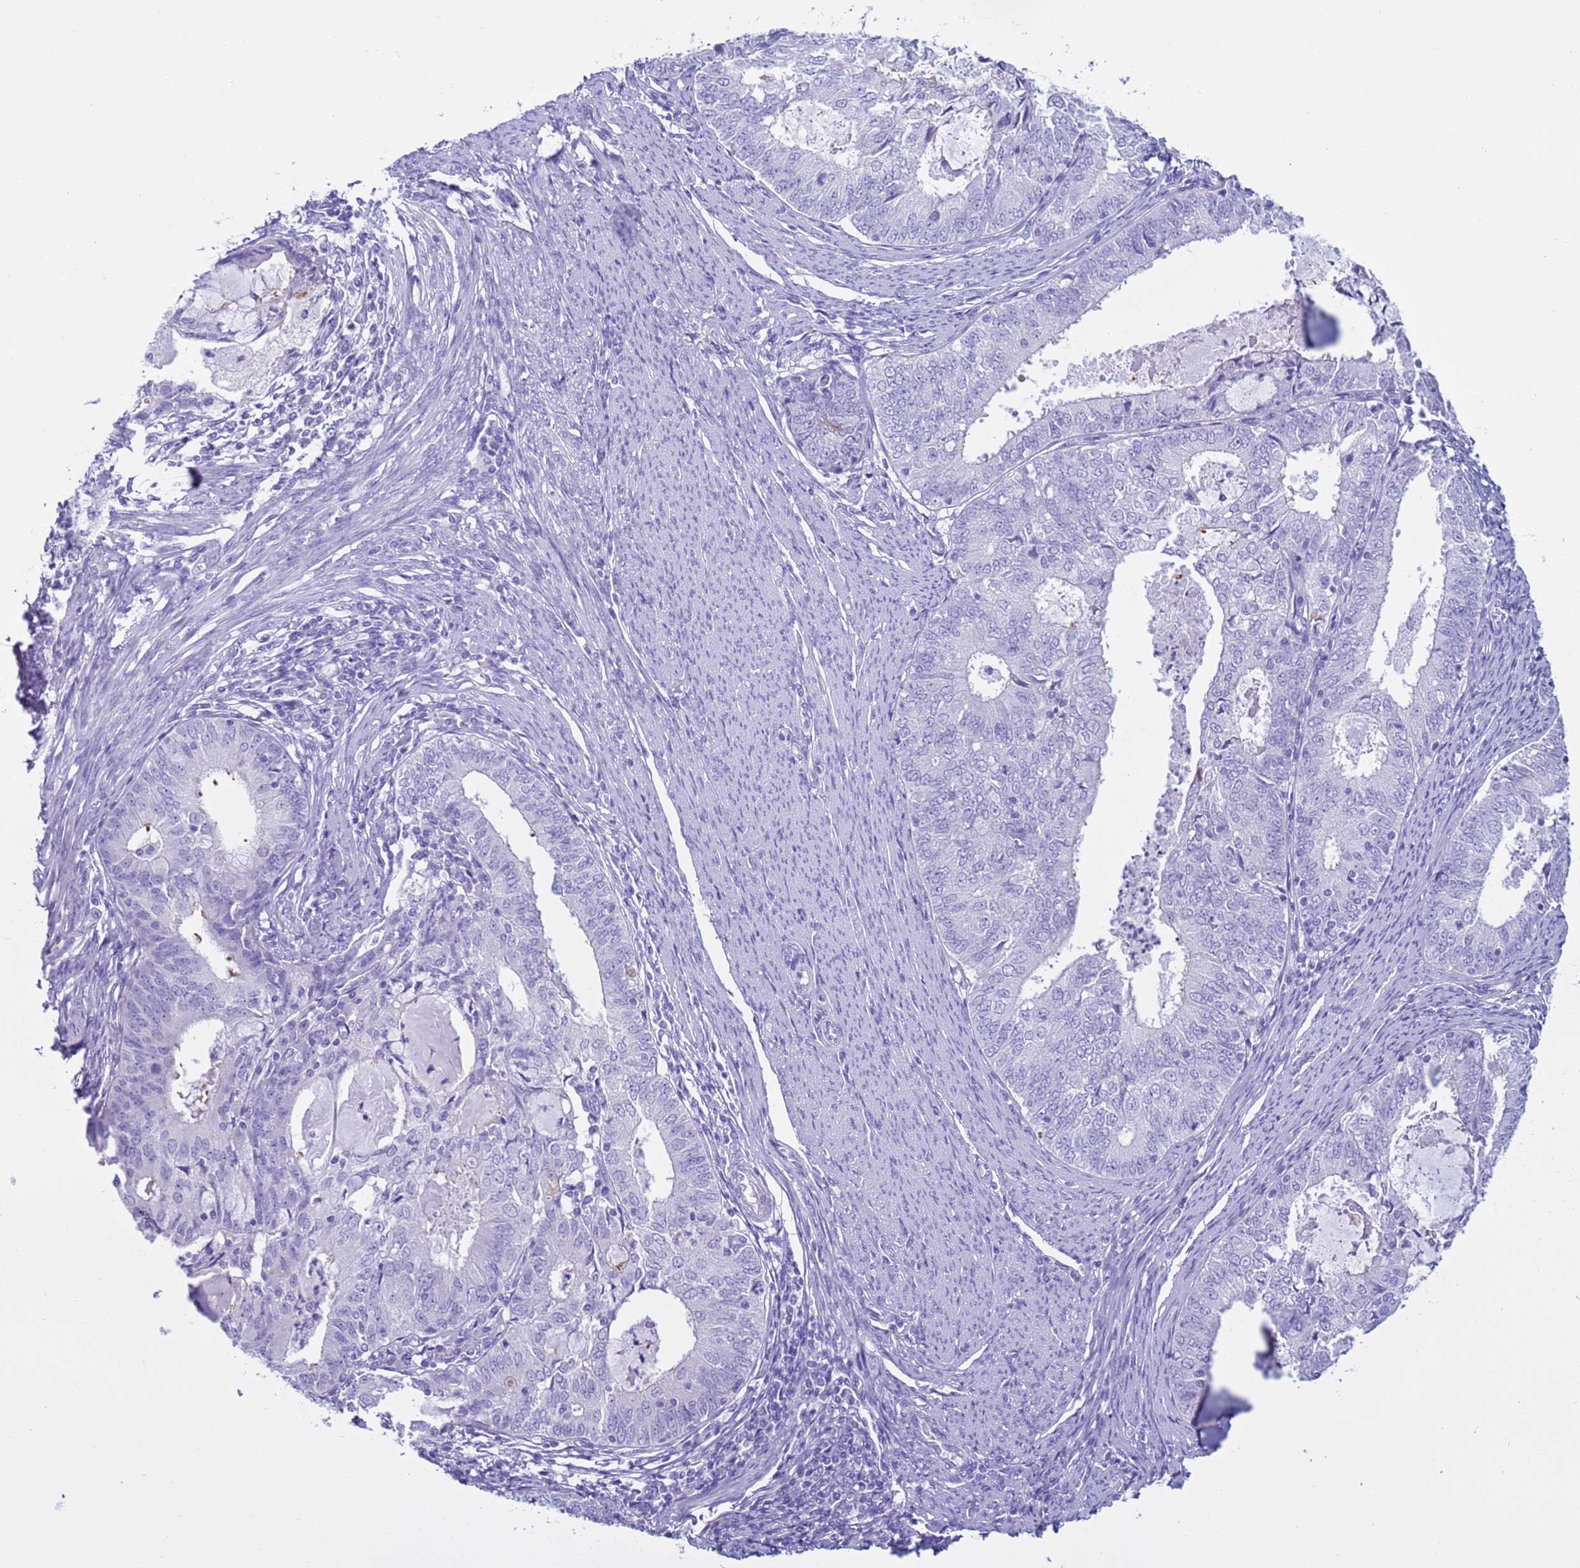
{"staining": {"intensity": "negative", "quantity": "none", "location": "none"}, "tissue": "endometrial cancer", "cell_type": "Tumor cells", "image_type": "cancer", "snomed": [{"axis": "morphology", "description": "Adenocarcinoma, NOS"}, {"axis": "topography", "description": "Endometrium"}], "caption": "Tumor cells are negative for protein expression in human endometrial cancer. (Immunohistochemistry, brightfield microscopy, high magnification).", "gene": "CST4", "patient": {"sex": "female", "age": 57}}